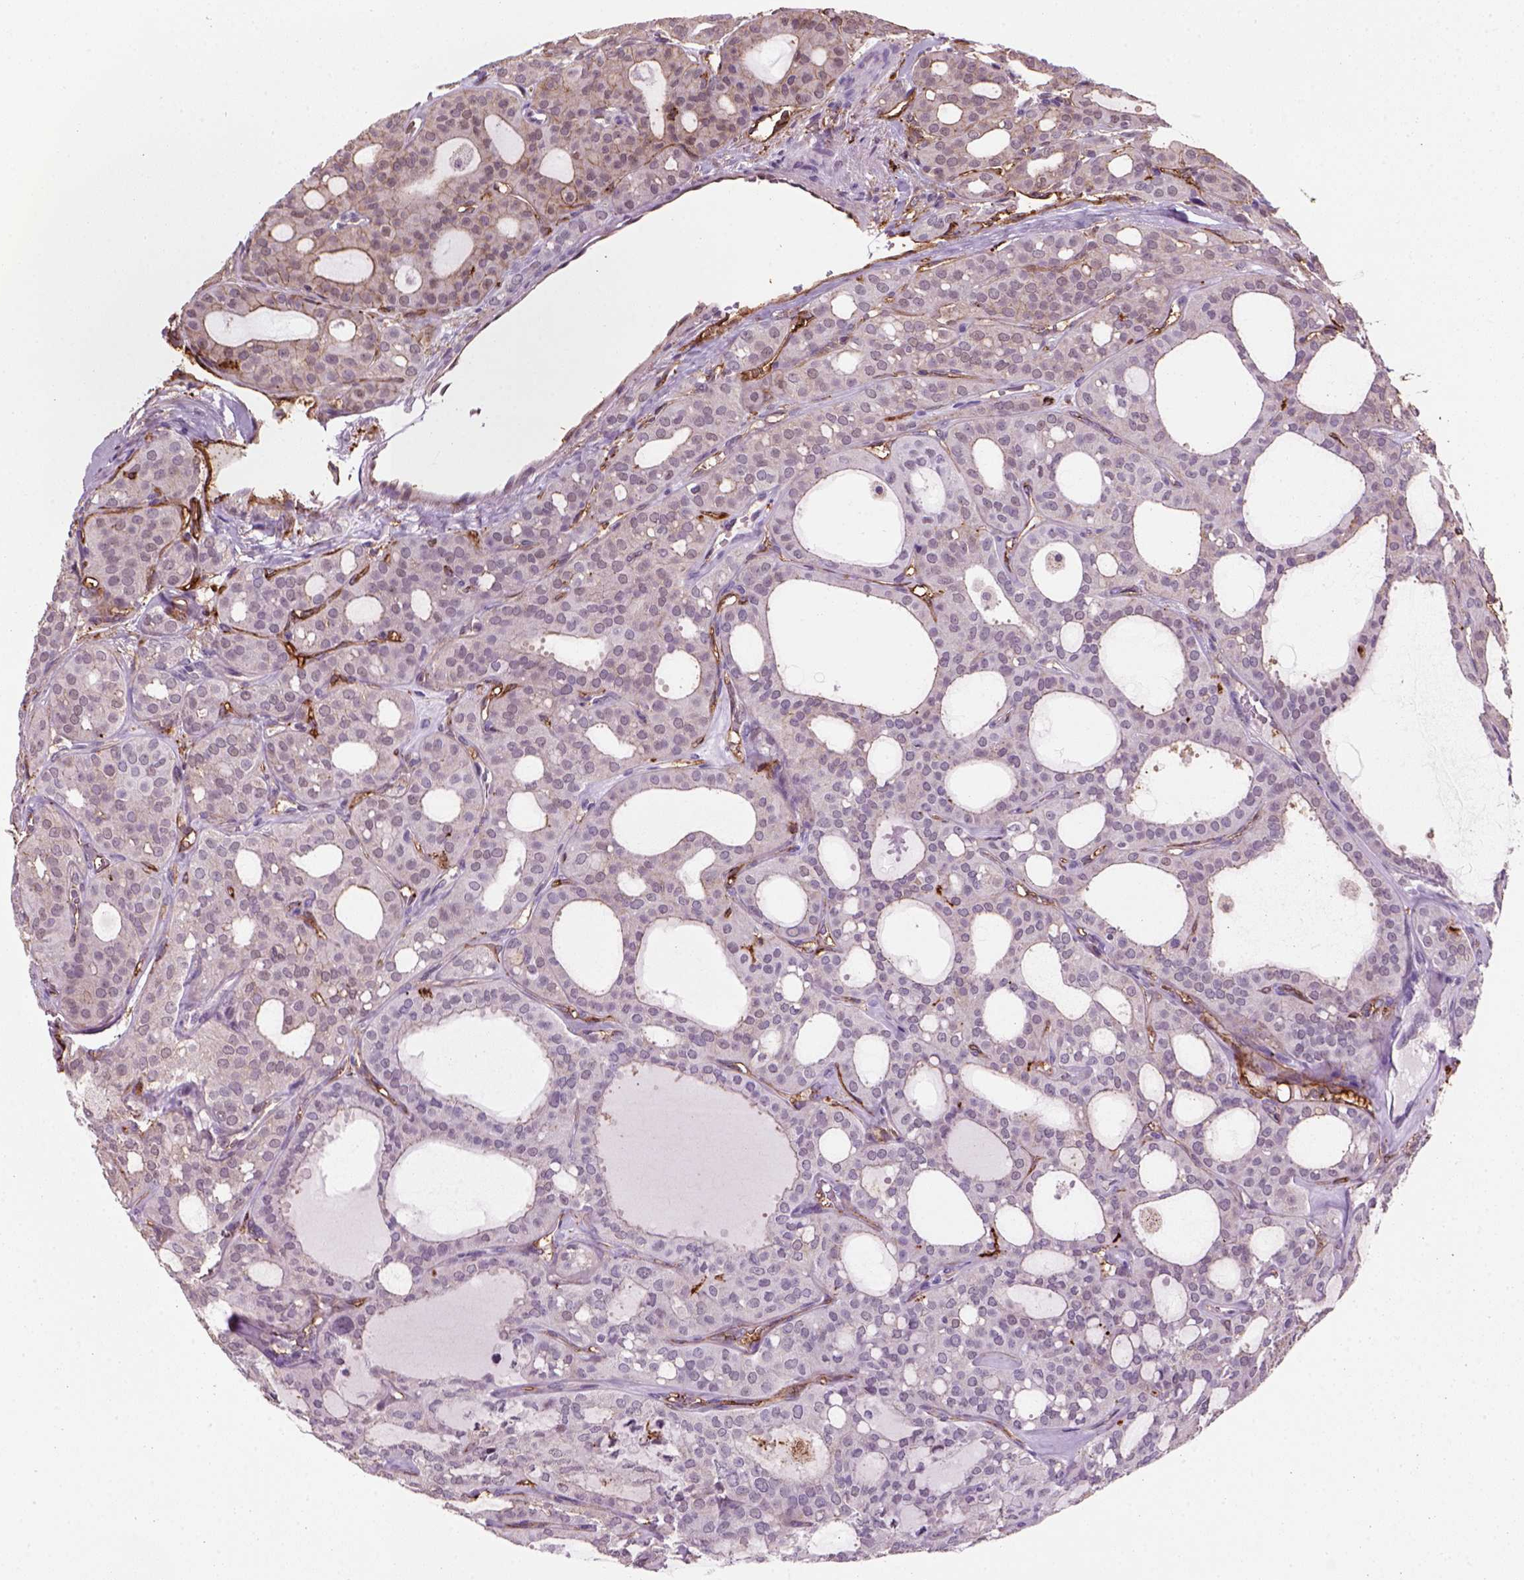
{"staining": {"intensity": "negative", "quantity": "none", "location": "none"}, "tissue": "thyroid cancer", "cell_type": "Tumor cells", "image_type": "cancer", "snomed": [{"axis": "morphology", "description": "Follicular adenoma carcinoma, NOS"}, {"axis": "topography", "description": "Thyroid gland"}], "caption": "This is an IHC histopathology image of human thyroid cancer (follicular adenoma carcinoma). There is no expression in tumor cells.", "gene": "MARCKS", "patient": {"sex": "male", "age": 75}}